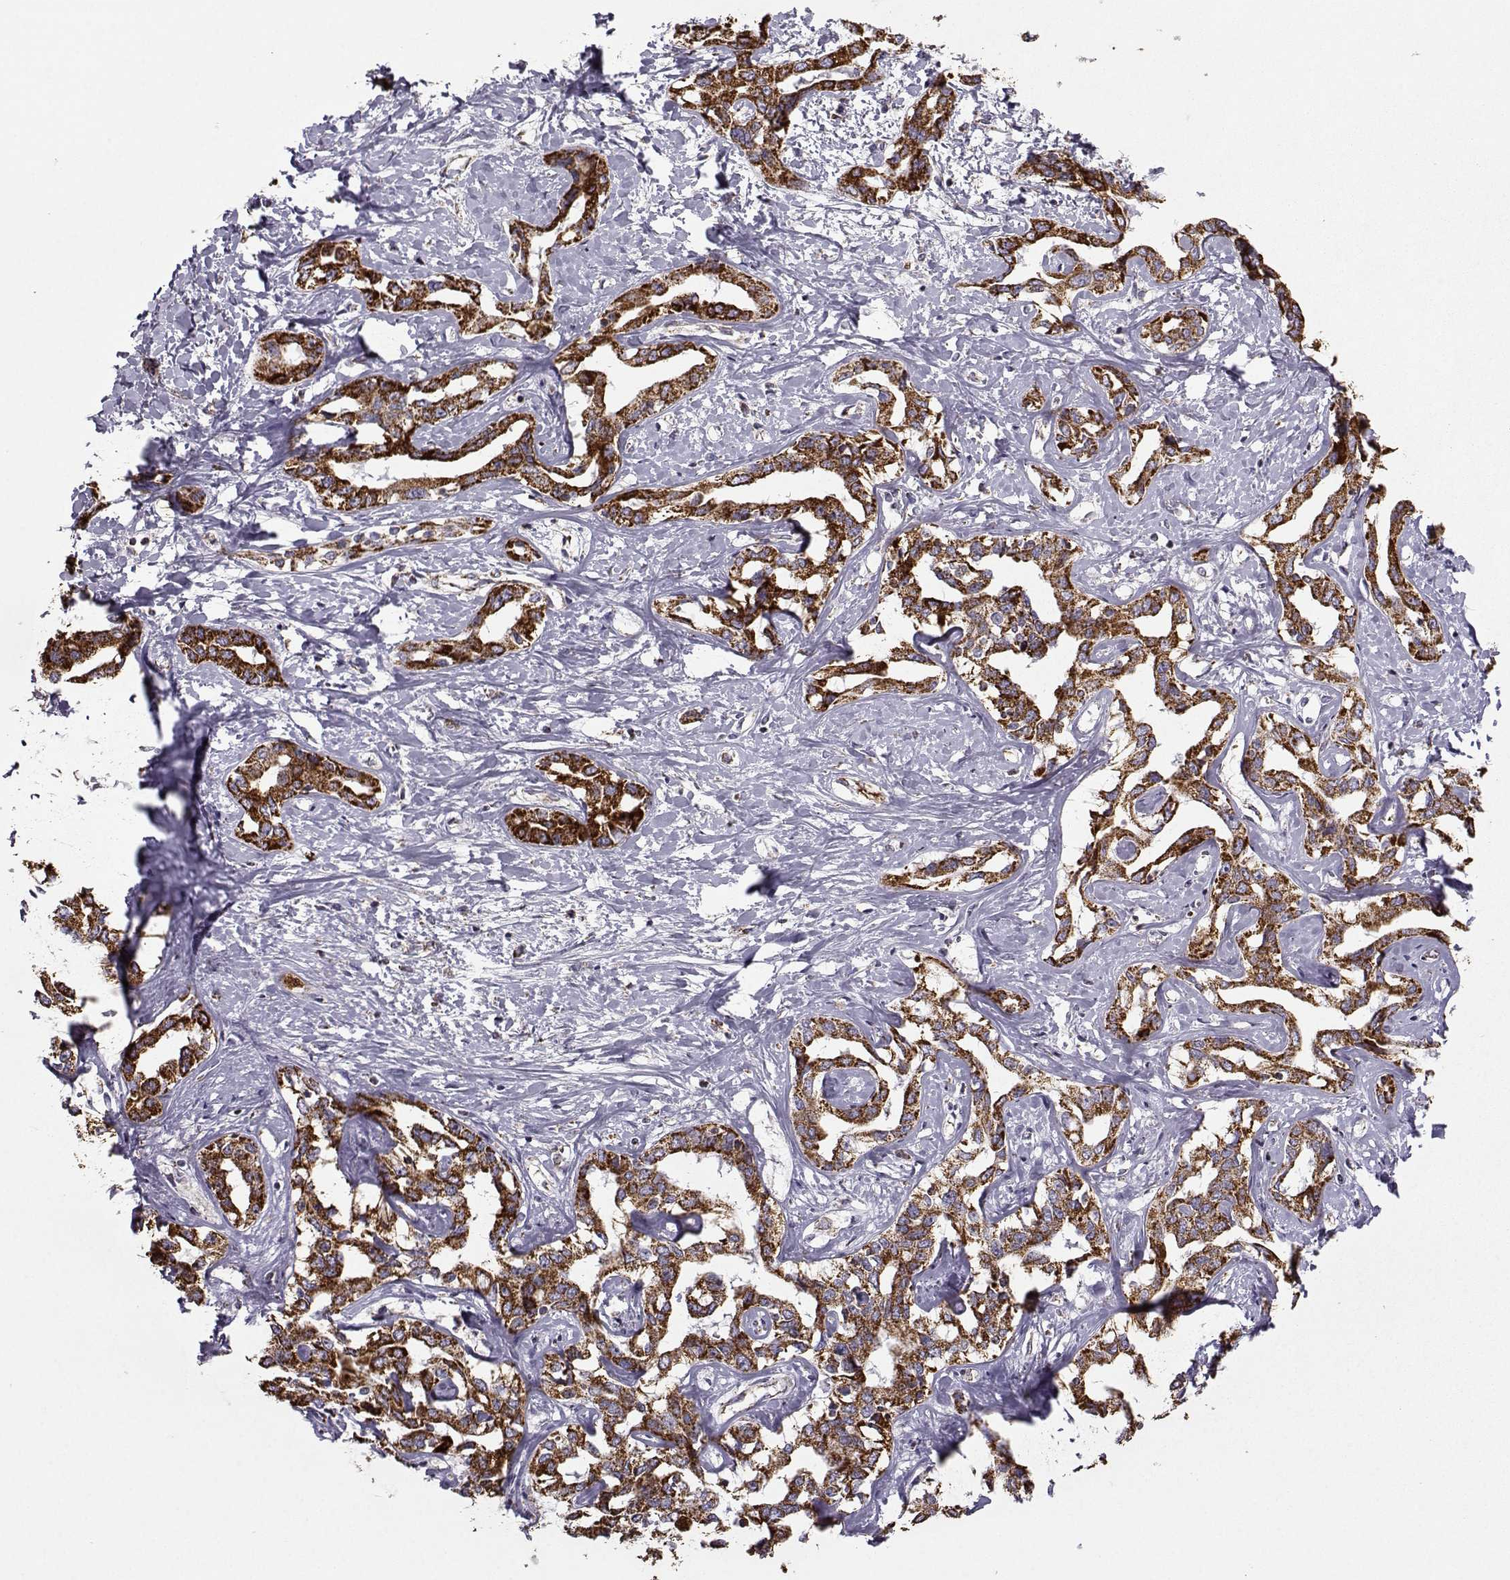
{"staining": {"intensity": "strong", "quantity": ">75%", "location": "cytoplasmic/membranous"}, "tissue": "liver cancer", "cell_type": "Tumor cells", "image_type": "cancer", "snomed": [{"axis": "morphology", "description": "Cholangiocarcinoma"}, {"axis": "topography", "description": "Liver"}], "caption": "IHC histopathology image of human liver cancer stained for a protein (brown), which displays high levels of strong cytoplasmic/membranous staining in about >75% of tumor cells.", "gene": "NECAB3", "patient": {"sex": "male", "age": 59}}